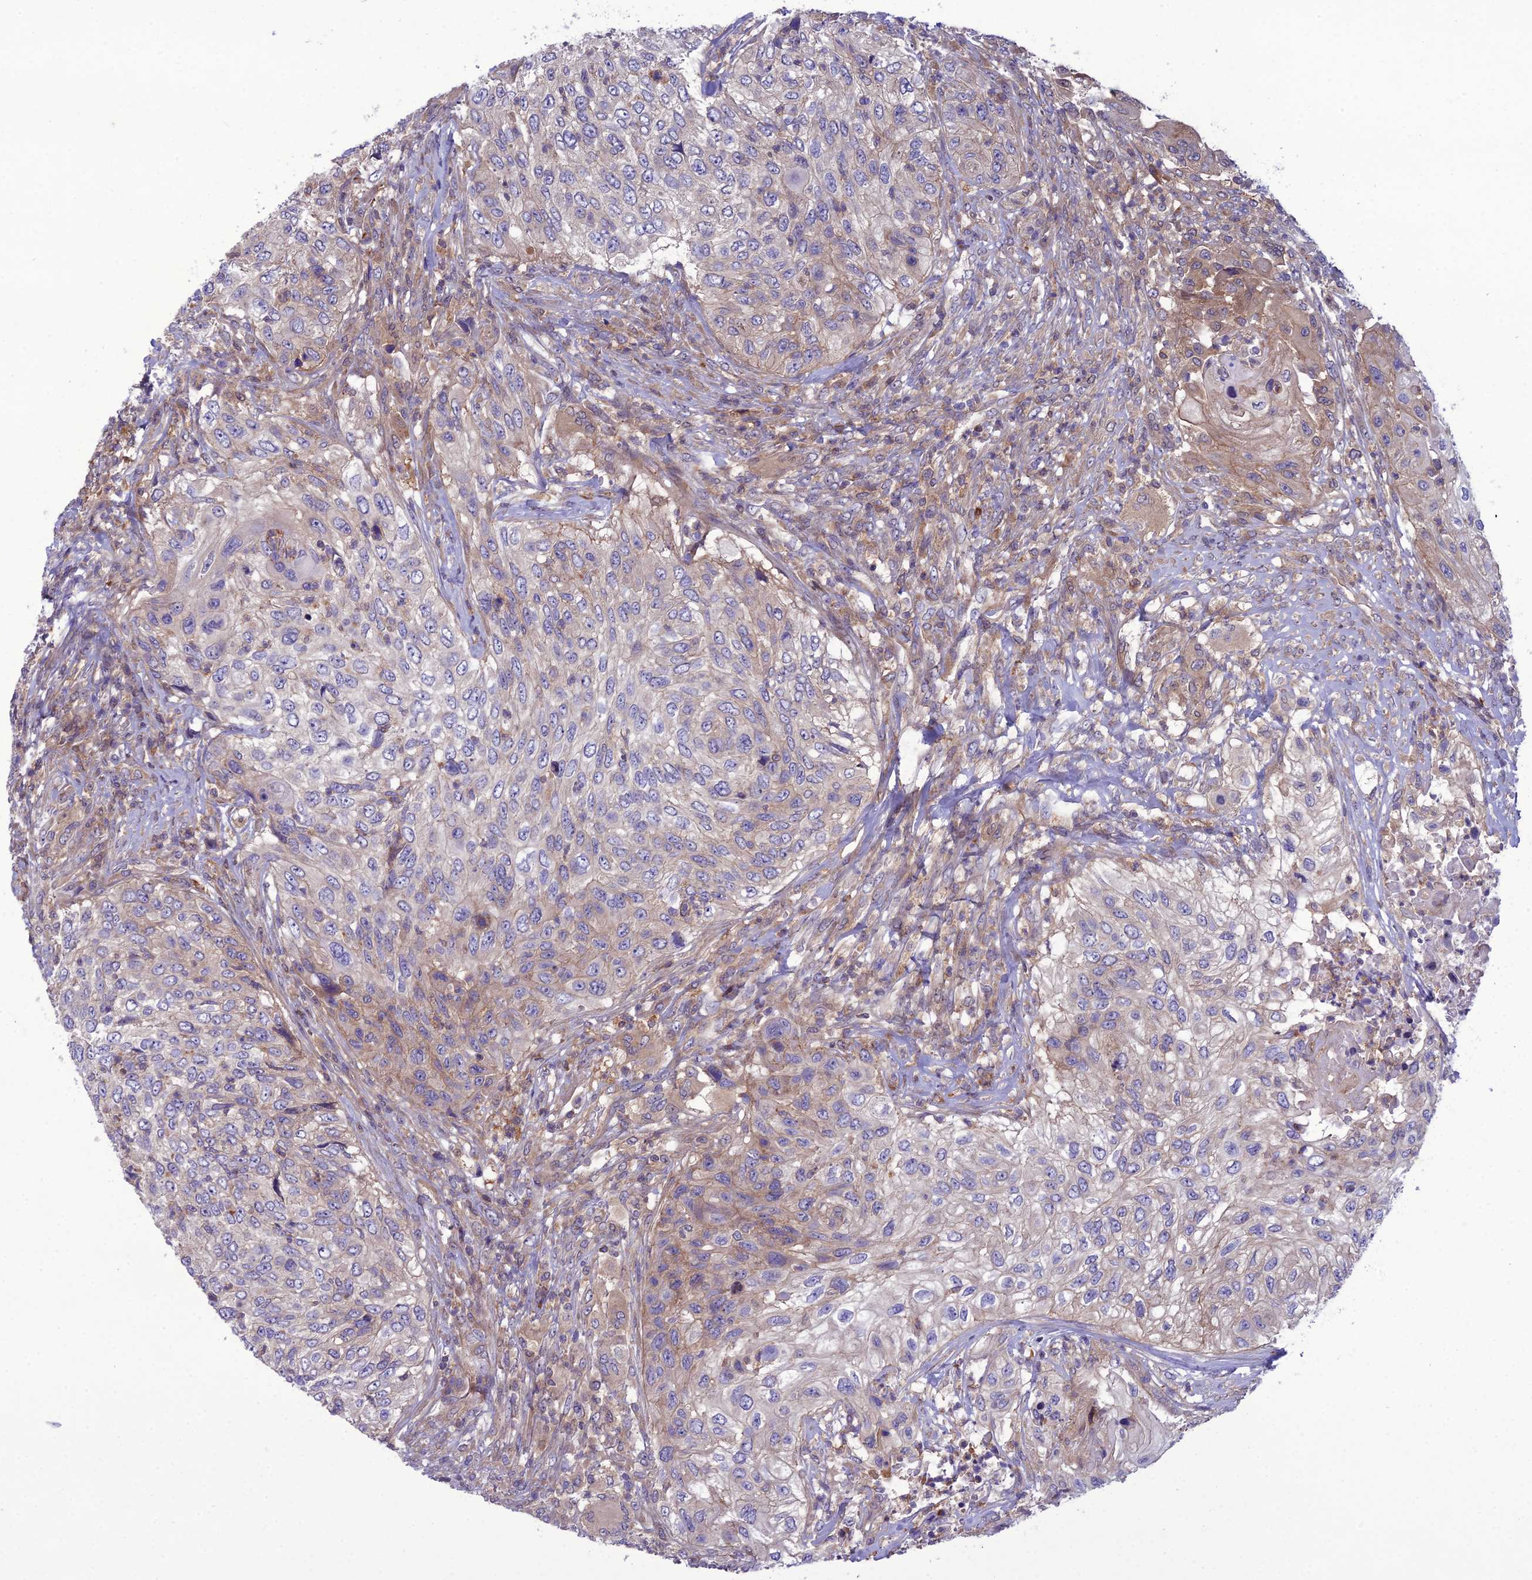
{"staining": {"intensity": "weak", "quantity": "<25%", "location": "cytoplasmic/membranous"}, "tissue": "urothelial cancer", "cell_type": "Tumor cells", "image_type": "cancer", "snomed": [{"axis": "morphology", "description": "Urothelial carcinoma, High grade"}, {"axis": "topography", "description": "Urinary bladder"}], "caption": "Urothelial cancer was stained to show a protein in brown. There is no significant expression in tumor cells. (Immunohistochemistry, brightfield microscopy, high magnification).", "gene": "GDF6", "patient": {"sex": "female", "age": 60}}